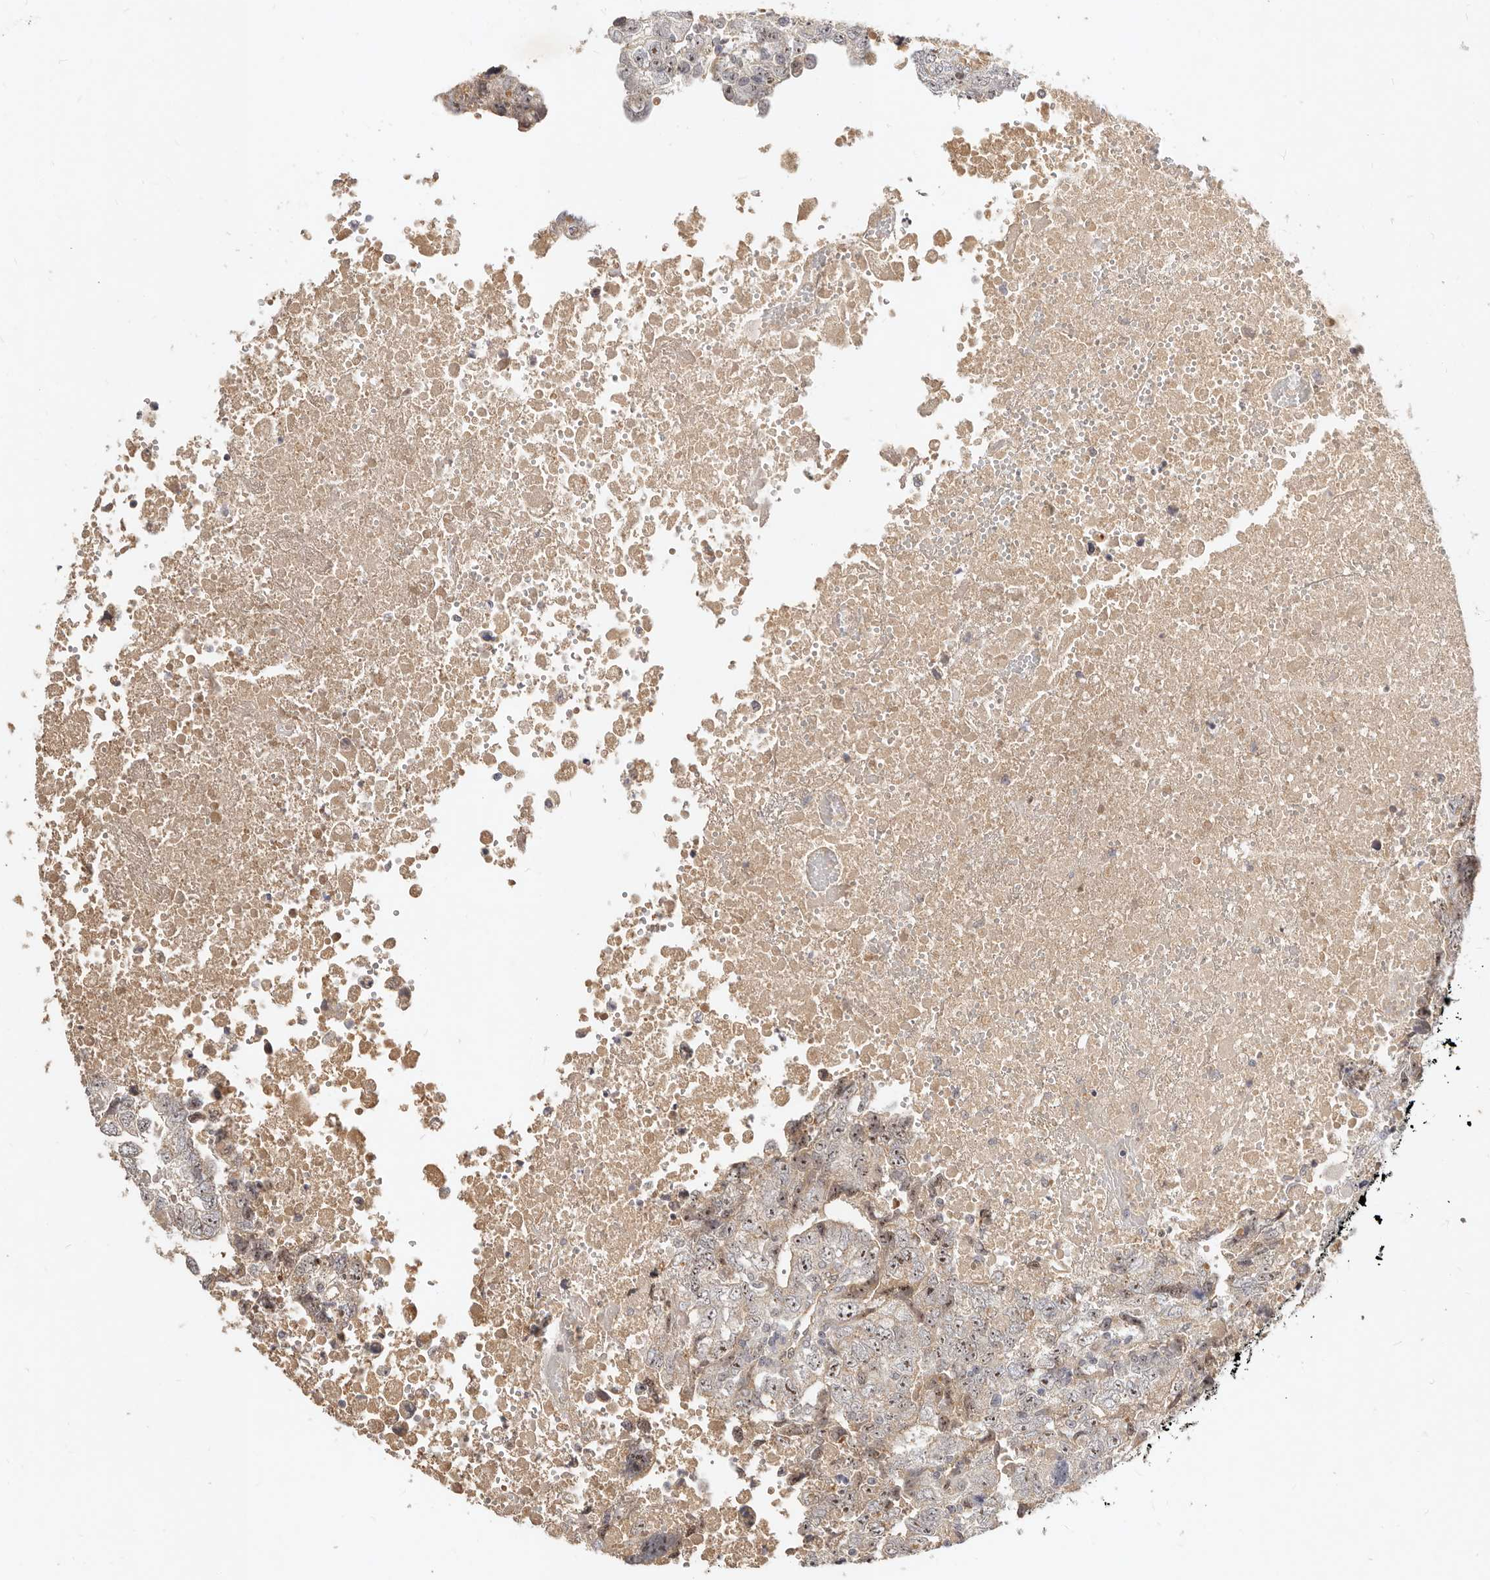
{"staining": {"intensity": "moderate", "quantity": ">75%", "location": "nuclear"}, "tissue": "testis cancer", "cell_type": "Tumor cells", "image_type": "cancer", "snomed": [{"axis": "morphology", "description": "Carcinoma, Embryonal, NOS"}, {"axis": "topography", "description": "Testis"}], "caption": "A histopathology image of testis cancer (embryonal carcinoma) stained for a protein shows moderate nuclear brown staining in tumor cells.", "gene": "MICALL2", "patient": {"sex": "male", "age": 37}}